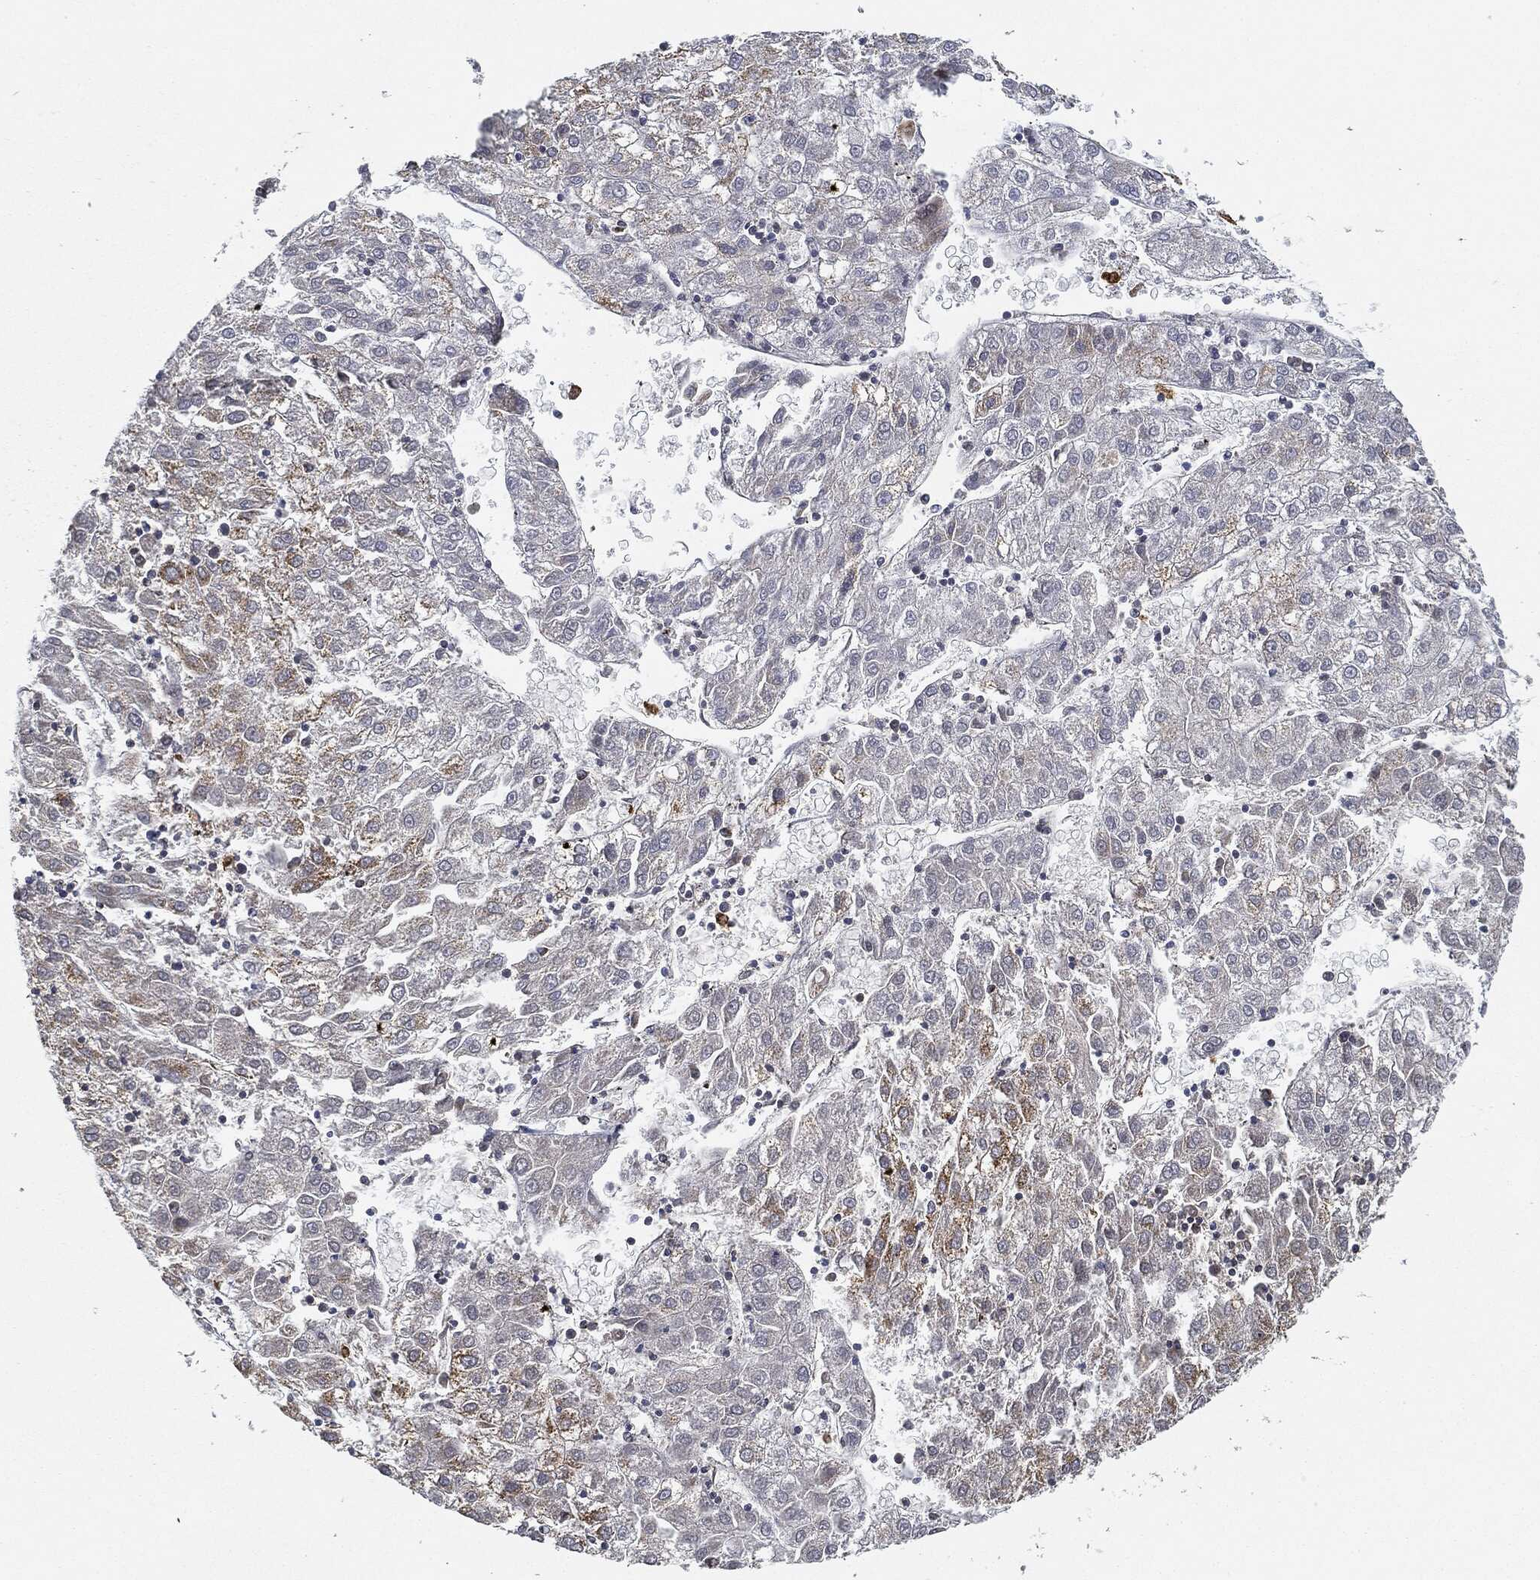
{"staining": {"intensity": "moderate", "quantity": "<25%", "location": "cytoplasmic/membranous"}, "tissue": "liver cancer", "cell_type": "Tumor cells", "image_type": "cancer", "snomed": [{"axis": "morphology", "description": "Carcinoma, Hepatocellular, NOS"}, {"axis": "topography", "description": "Liver"}], "caption": "Liver cancer stained with a brown dye exhibits moderate cytoplasmic/membranous positive positivity in approximately <25% of tumor cells.", "gene": "CAPN15", "patient": {"sex": "male", "age": 72}}